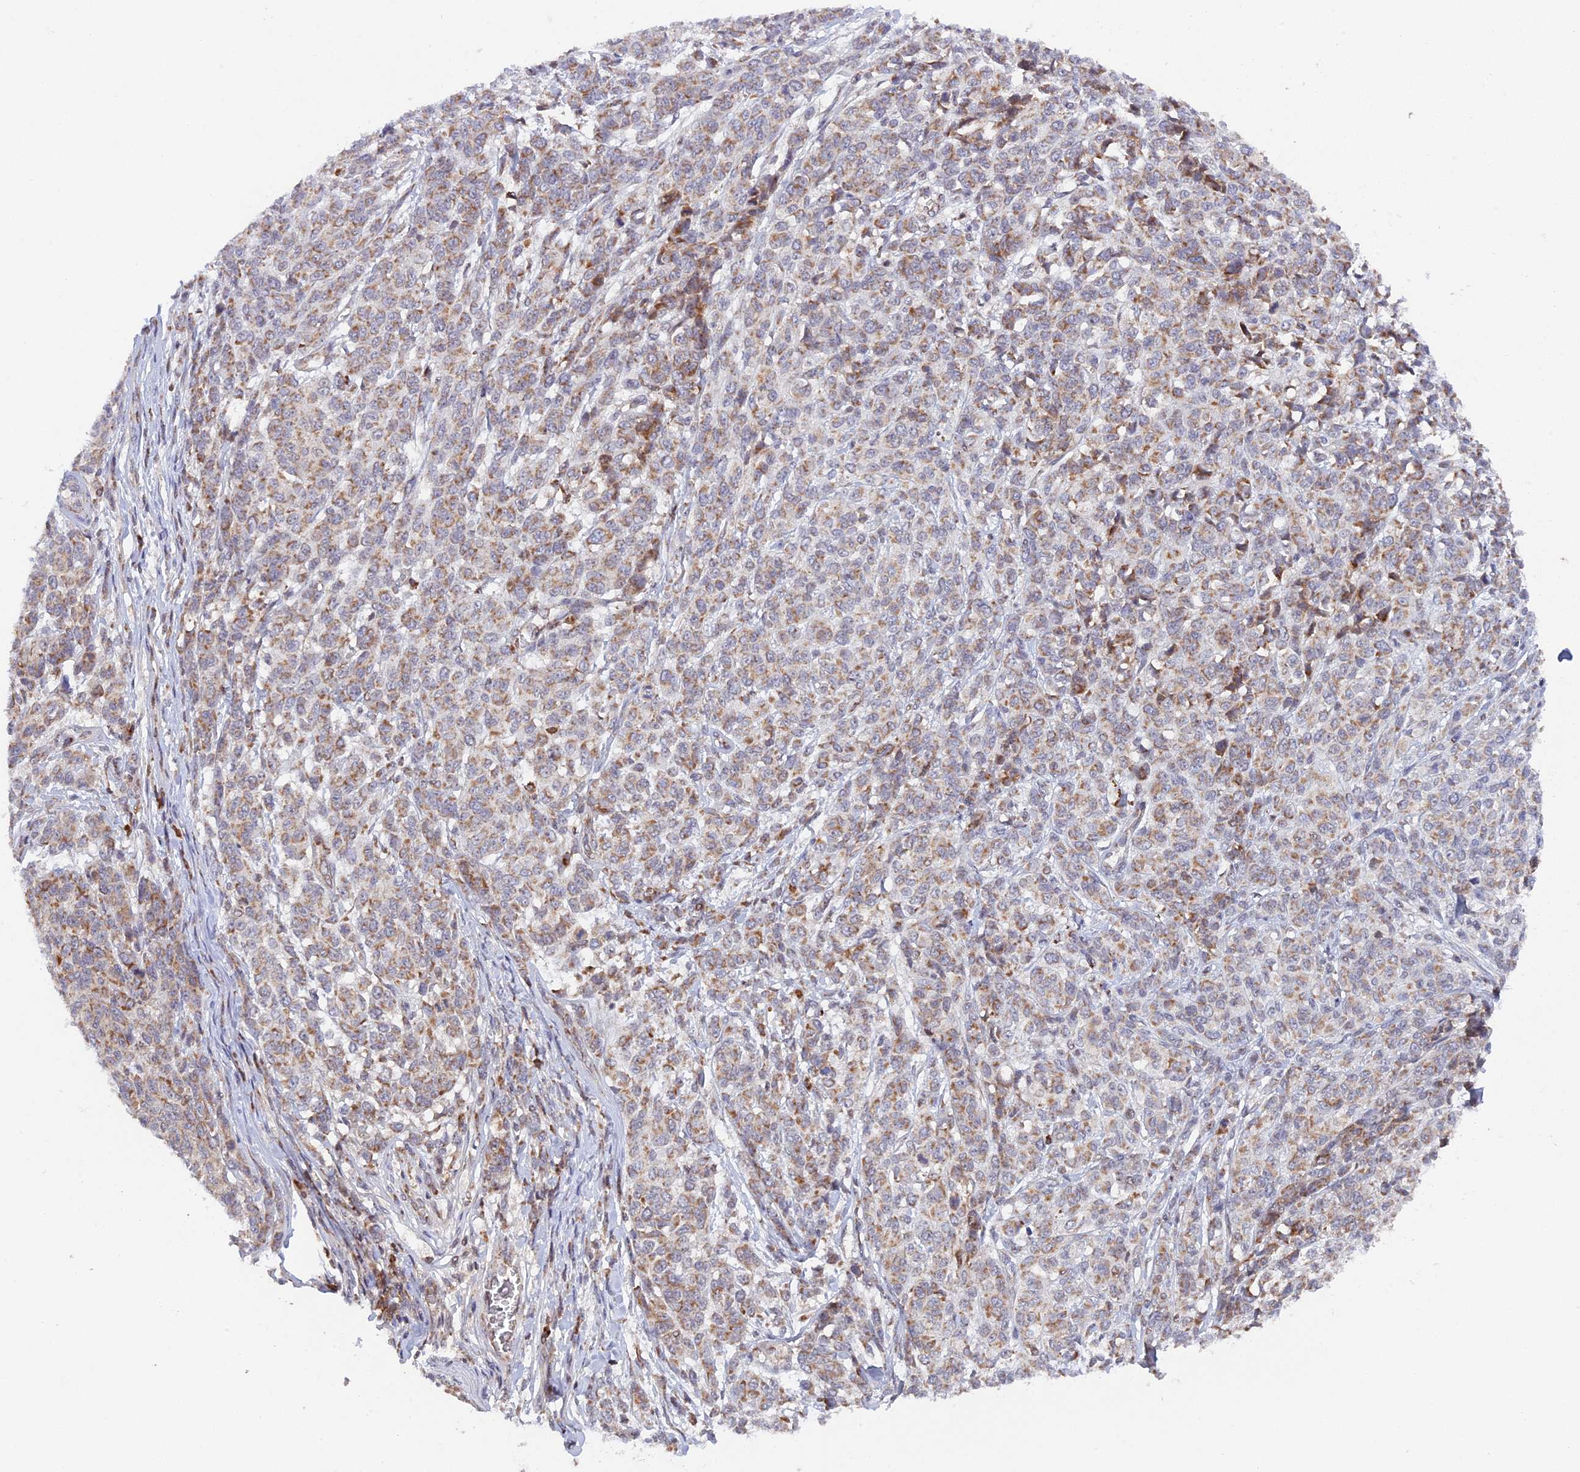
{"staining": {"intensity": "weak", "quantity": "25%-75%", "location": "cytoplasmic/membranous"}, "tissue": "melanoma", "cell_type": "Tumor cells", "image_type": "cancer", "snomed": [{"axis": "morphology", "description": "Malignant melanoma, NOS"}, {"axis": "topography", "description": "Skin"}], "caption": "High-magnification brightfield microscopy of malignant melanoma stained with DAB (brown) and counterstained with hematoxylin (blue). tumor cells exhibit weak cytoplasmic/membranous positivity is seen in approximately25%-75% of cells. The staining is performed using DAB (3,3'-diaminobenzidine) brown chromogen to label protein expression. The nuclei are counter-stained blue using hematoxylin.", "gene": "MPV17L", "patient": {"sex": "male", "age": 49}}